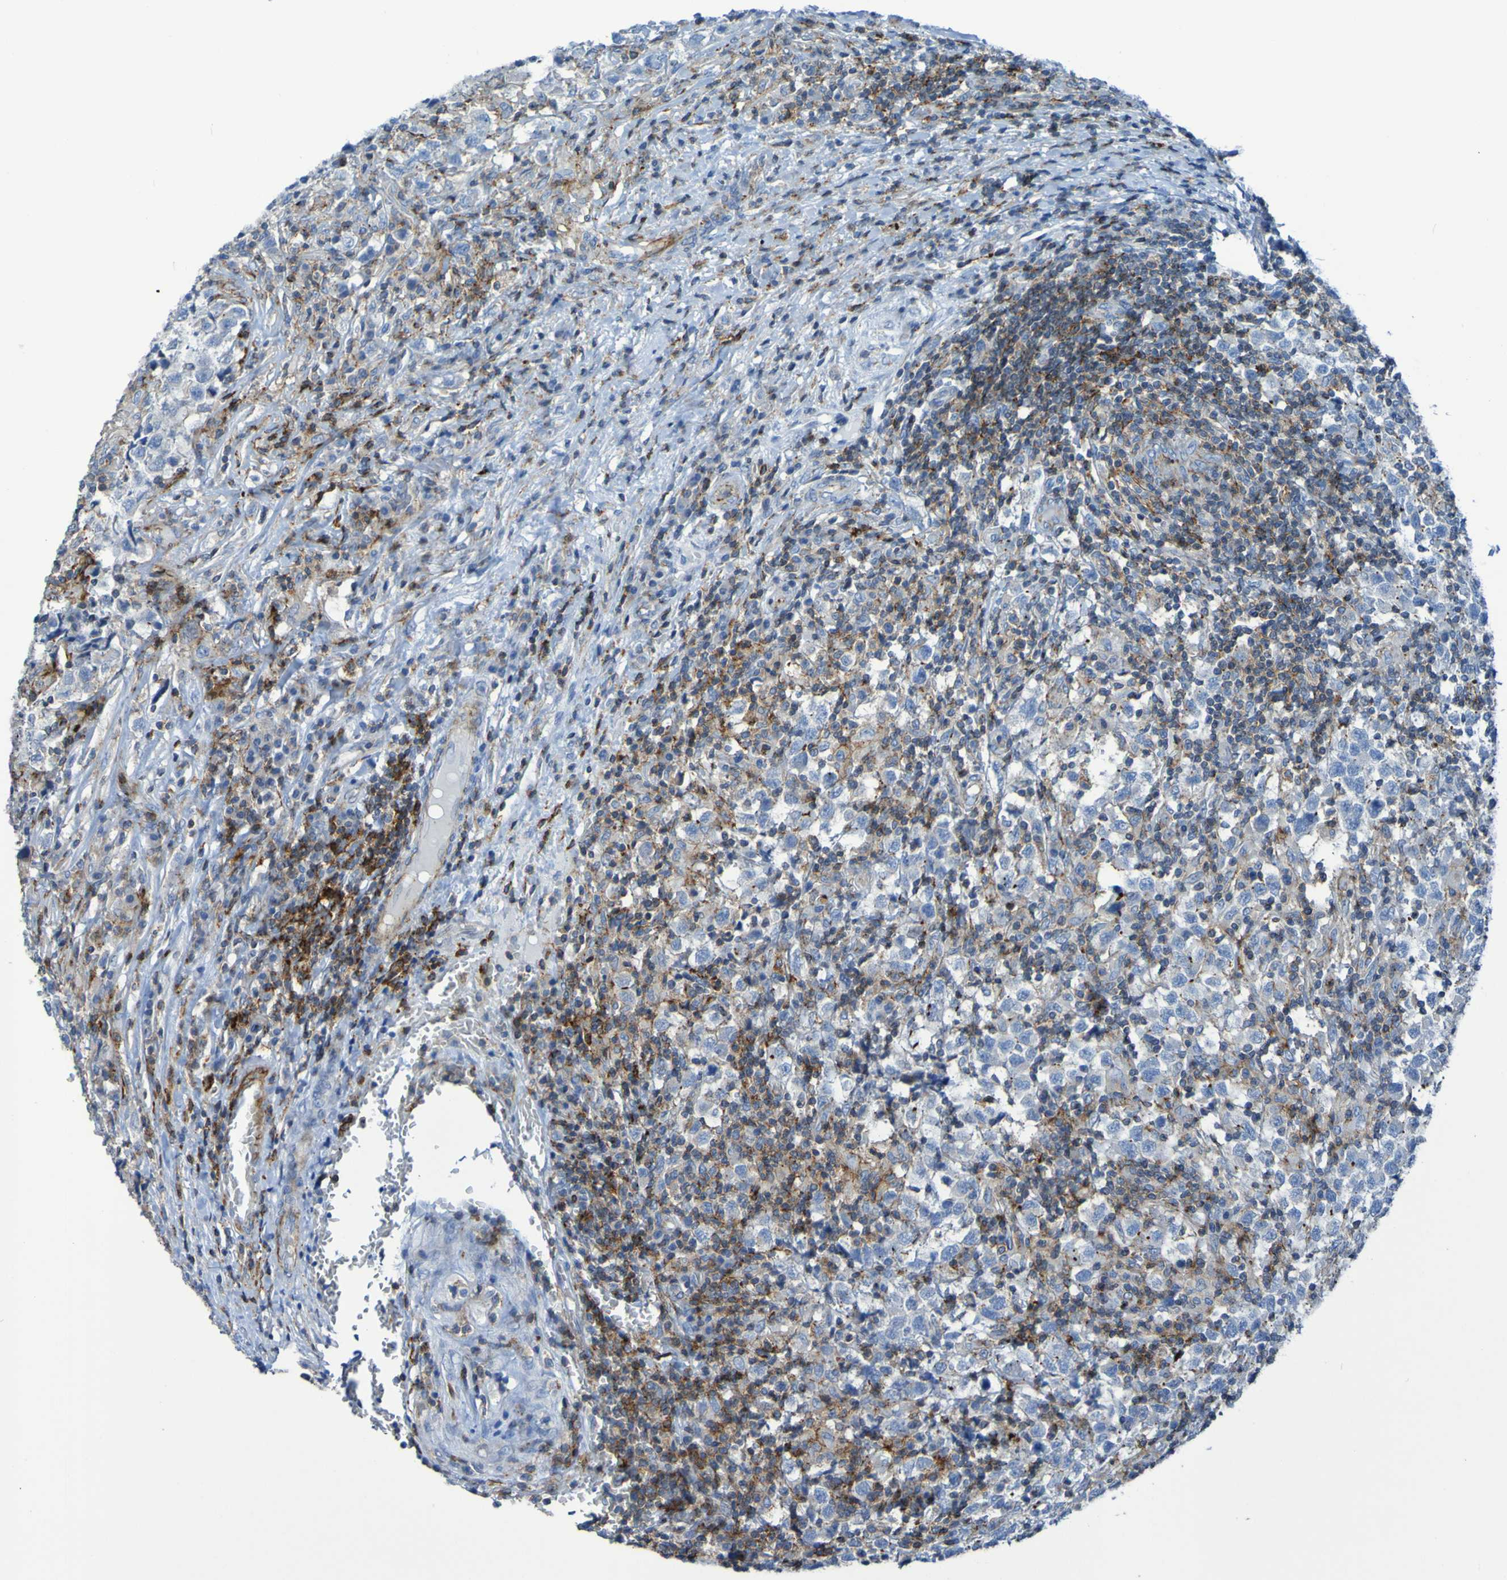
{"staining": {"intensity": "negative", "quantity": "none", "location": "none"}, "tissue": "testis cancer", "cell_type": "Tumor cells", "image_type": "cancer", "snomed": [{"axis": "morphology", "description": "Carcinoma, Embryonal, NOS"}, {"axis": "topography", "description": "Testis"}], "caption": "An immunohistochemistry (IHC) photomicrograph of testis cancer is shown. There is no staining in tumor cells of testis cancer. Brightfield microscopy of IHC stained with DAB (brown) and hematoxylin (blue), captured at high magnification.", "gene": "RNF182", "patient": {"sex": "male", "age": 21}}